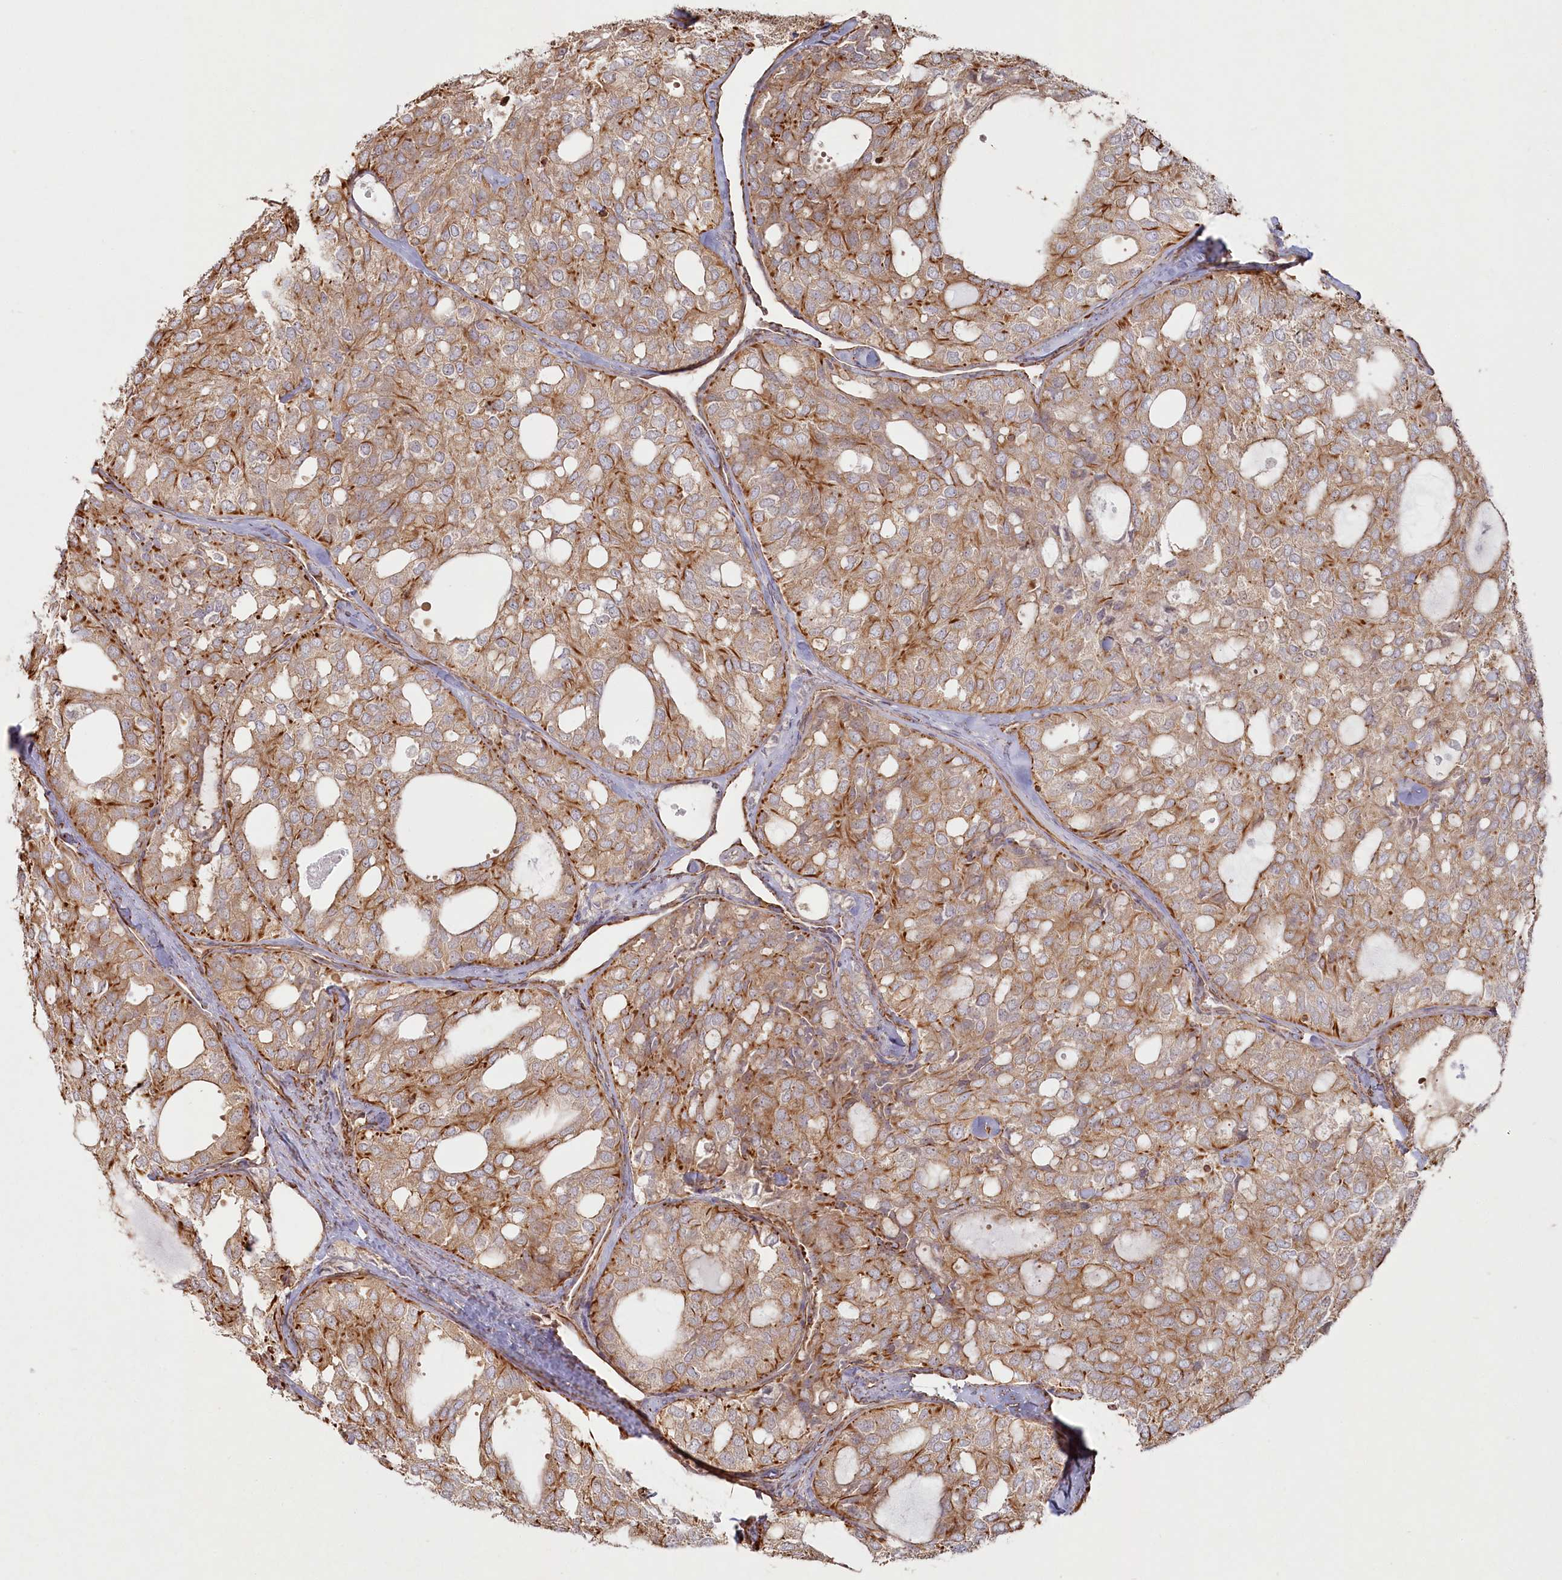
{"staining": {"intensity": "moderate", "quantity": ">75%", "location": "cytoplasmic/membranous"}, "tissue": "thyroid cancer", "cell_type": "Tumor cells", "image_type": "cancer", "snomed": [{"axis": "morphology", "description": "Follicular adenoma carcinoma, NOS"}, {"axis": "topography", "description": "Thyroid gland"}], "caption": "Human follicular adenoma carcinoma (thyroid) stained with a brown dye reveals moderate cytoplasmic/membranous positive expression in approximately >75% of tumor cells.", "gene": "TTC1", "patient": {"sex": "male", "age": 75}}